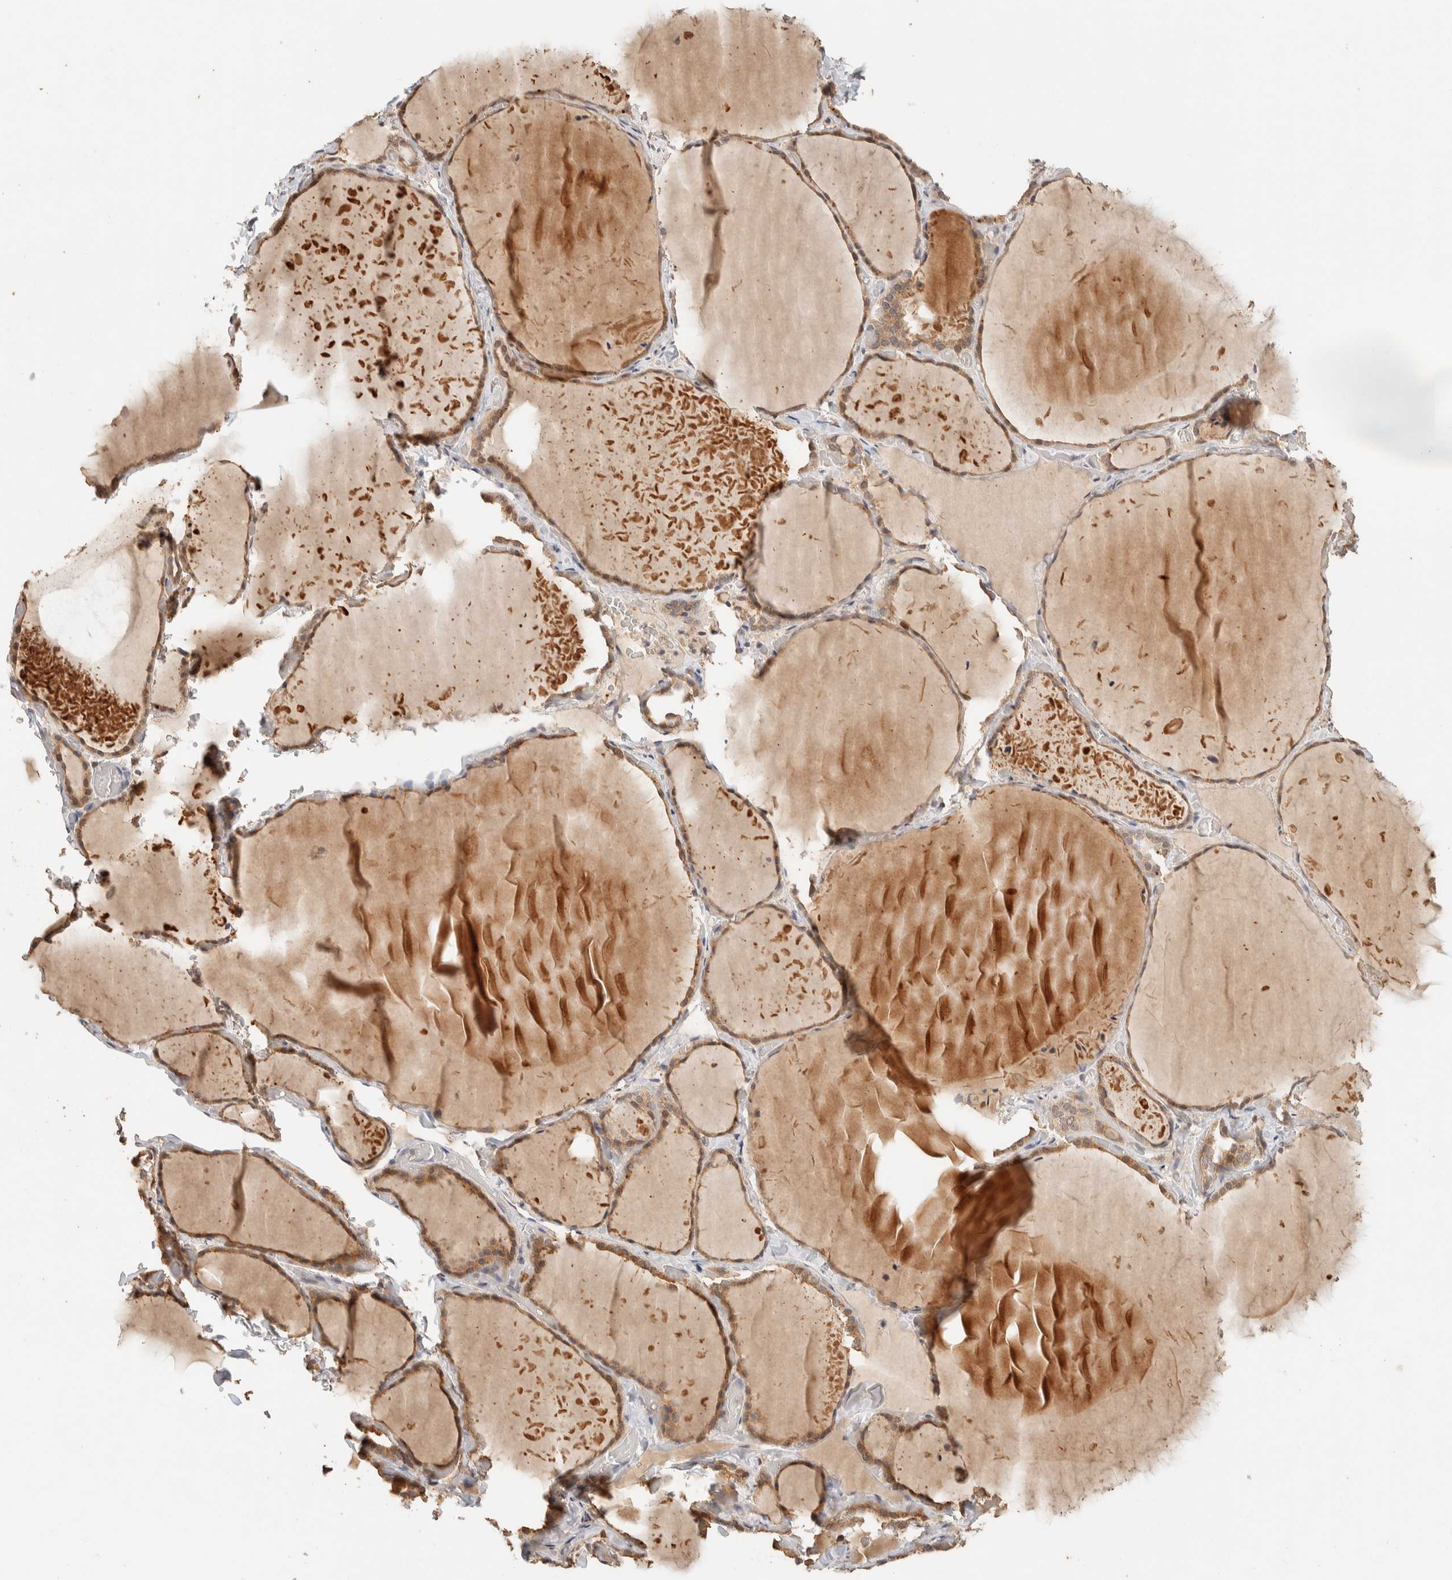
{"staining": {"intensity": "moderate", "quantity": ">75%", "location": "cytoplasmic/membranous"}, "tissue": "thyroid gland", "cell_type": "Glandular cells", "image_type": "normal", "snomed": [{"axis": "morphology", "description": "Normal tissue, NOS"}, {"axis": "topography", "description": "Thyroid gland"}], "caption": "Immunohistochemical staining of benign thyroid gland reveals moderate cytoplasmic/membranous protein expression in about >75% of glandular cells. (Stains: DAB in brown, nuclei in blue, Microscopy: brightfield microscopy at high magnification).", "gene": "ITPA", "patient": {"sex": "female", "age": 22}}